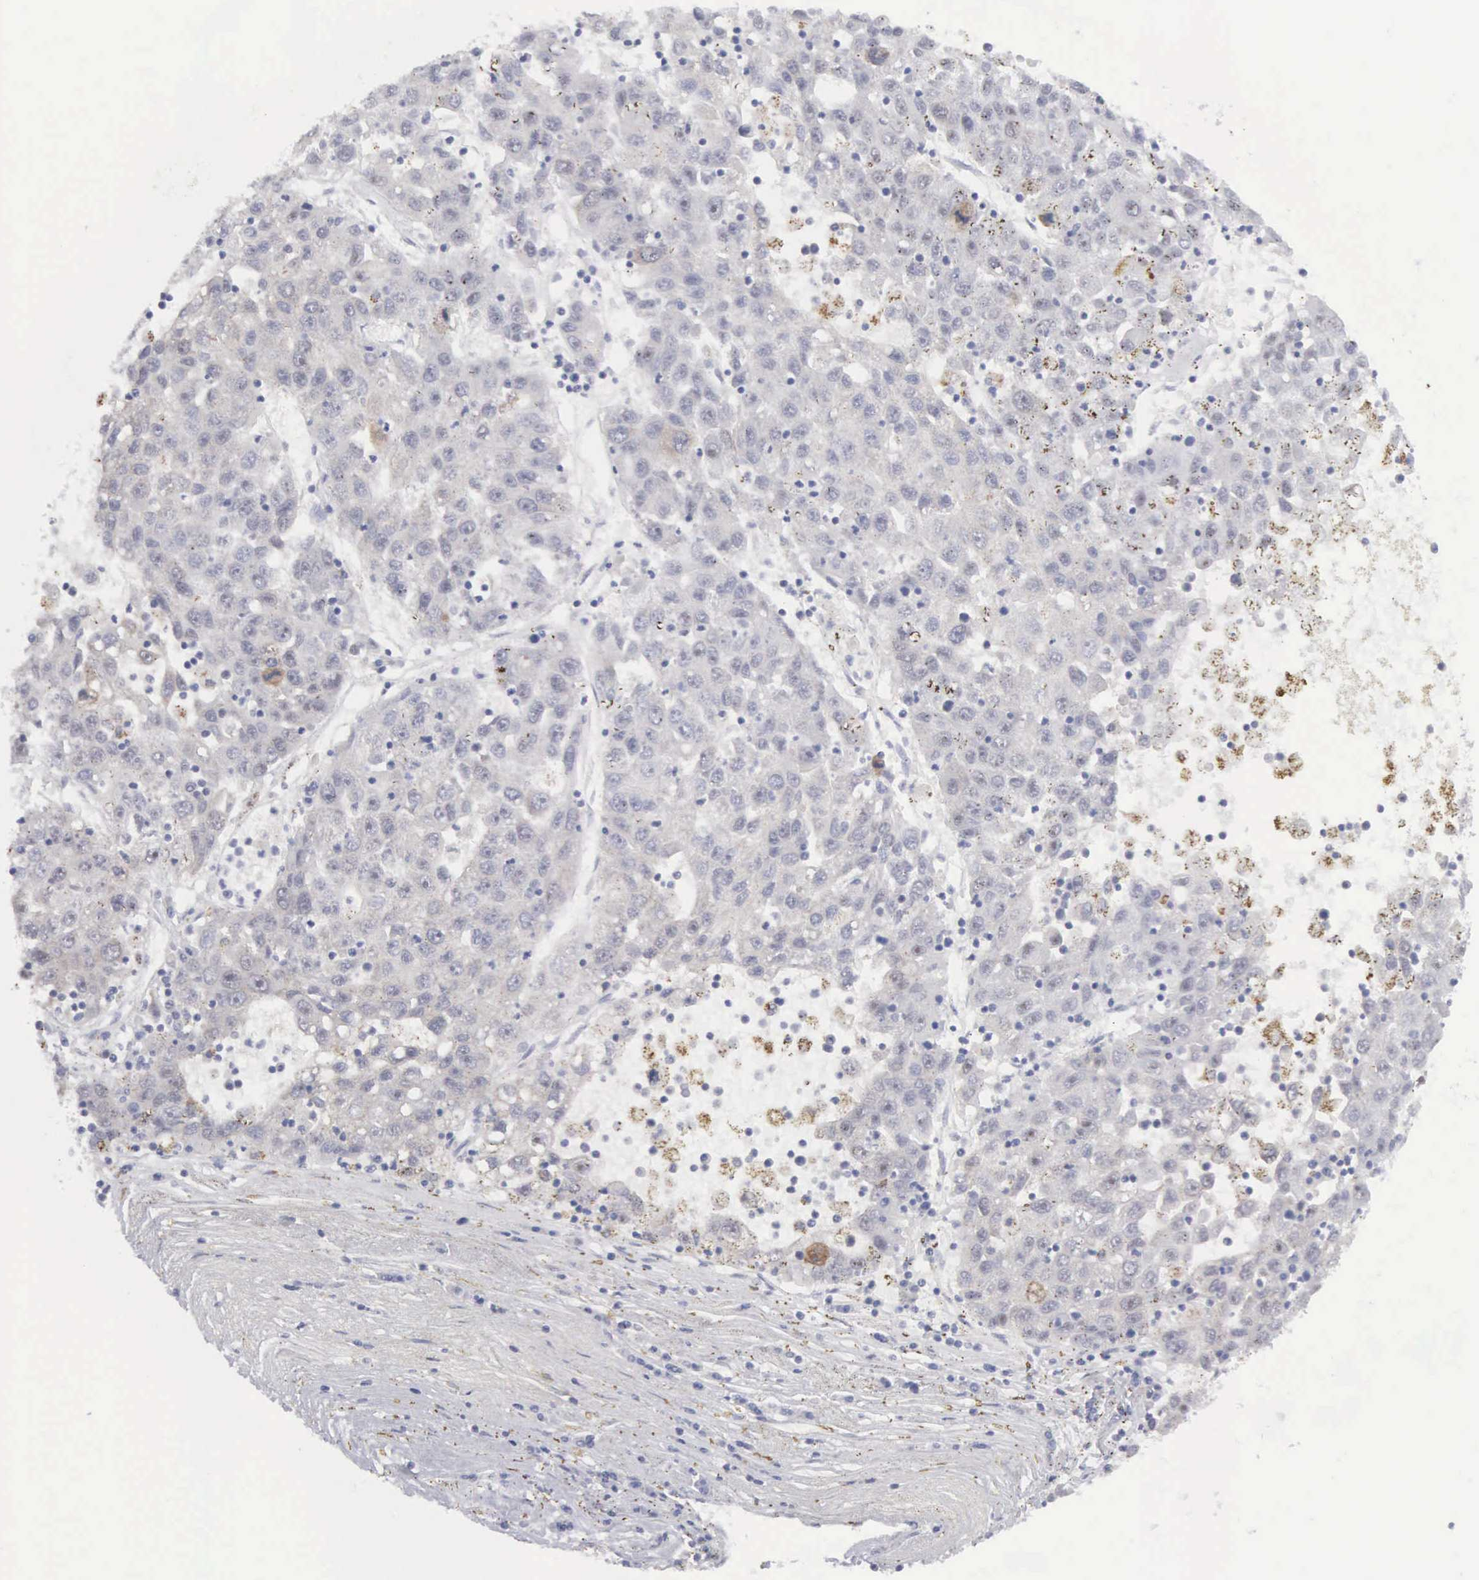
{"staining": {"intensity": "negative", "quantity": "none", "location": "none"}, "tissue": "liver cancer", "cell_type": "Tumor cells", "image_type": "cancer", "snomed": [{"axis": "morphology", "description": "Carcinoma, Hepatocellular, NOS"}, {"axis": "topography", "description": "Liver"}], "caption": "A high-resolution histopathology image shows immunohistochemistry staining of liver cancer, which reveals no significant expression in tumor cells.", "gene": "MNAT1", "patient": {"sex": "male", "age": 49}}